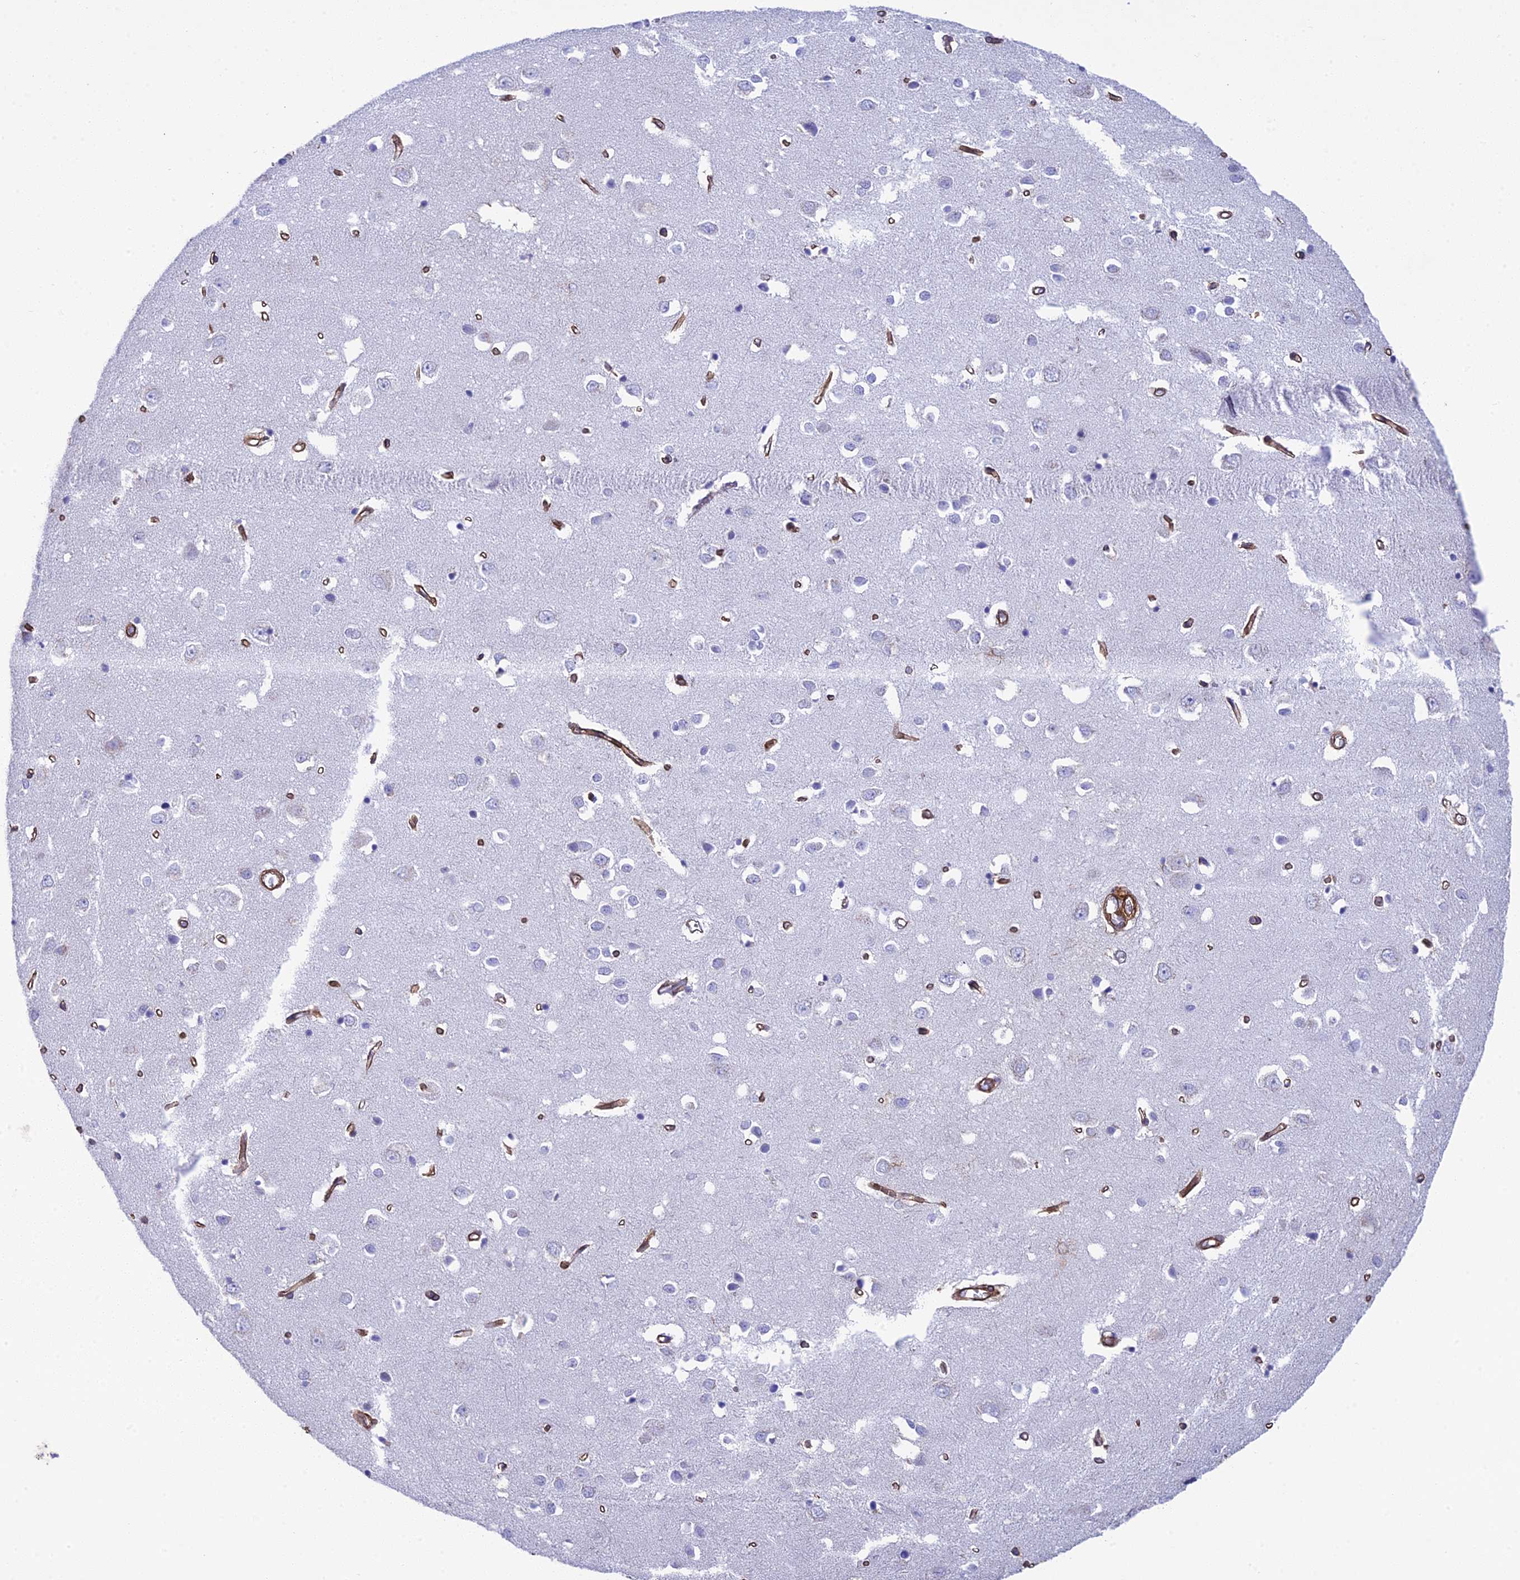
{"staining": {"intensity": "strong", "quantity": ">75%", "location": "cytoplasmic/membranous"}, "tissue": "cerebral cortex", "cell_type": "Endothelial cells", "image_type": "normal", "snomed": [{"axis": "morphology", "description": "Normal tissue, NOS"}, {"axis": "topography", "description": "Cerebral cortex"}], "caption": "Immunohistochemical staining of benign cerebral cortex displays strong cytoplasmic/membranous protein staining in about >75% of endothelial cells.", "gene": "TNS1", "patient": {"sex": "female", "age": 64}}